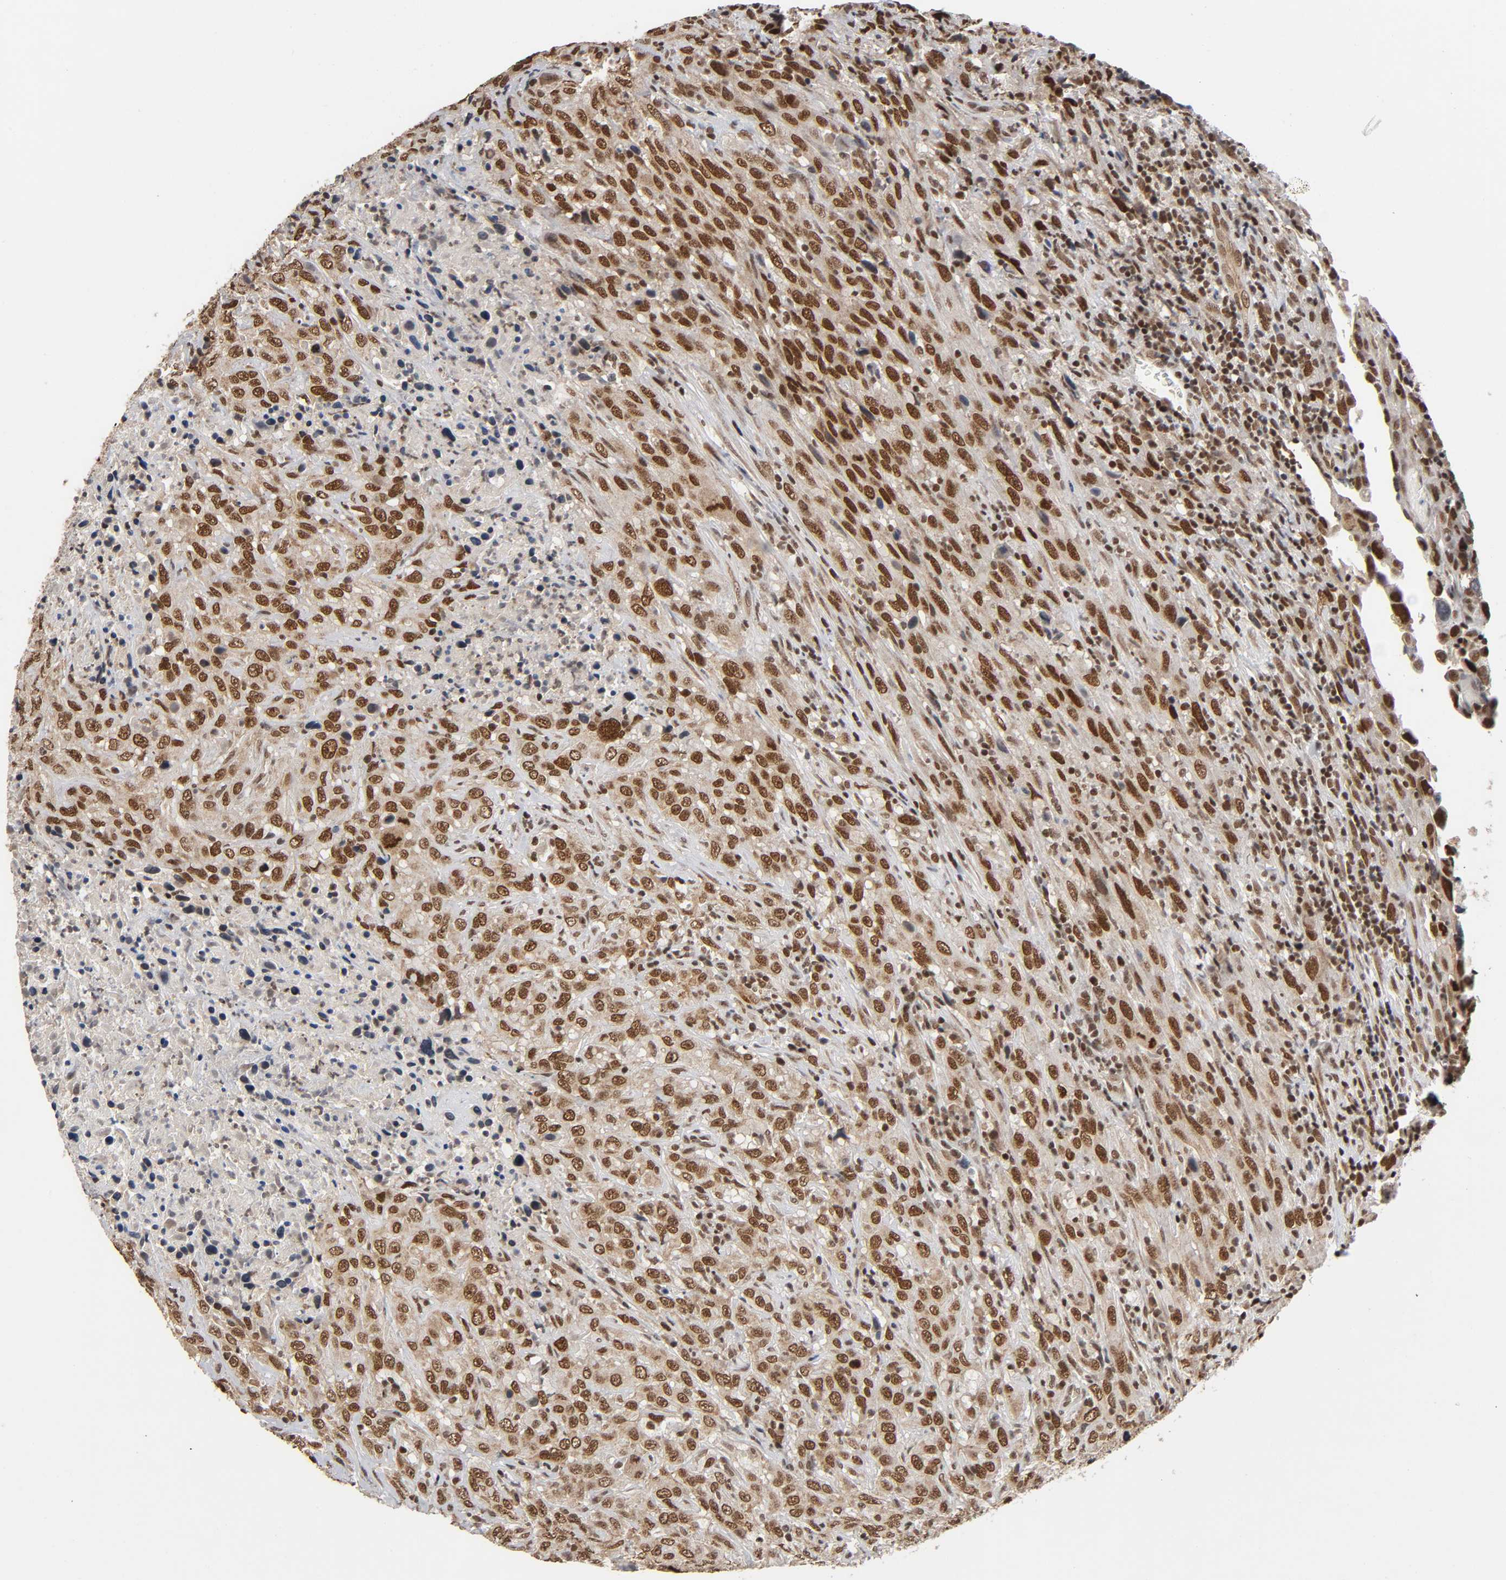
{"staining": {"intensity": "strong", "quantity": ">75%", "location": "cytoplasmic/membranous,nuclear"}, "tissue": "urothelial cancer", "cell_type": "Tumor cells", "image_type": "cancer", "snomed": [{"axis": "morphology", "description": "Urothelial carcinoma, High grade"}, {"axis": "topography", "description": "Urinary bladder"}], "caption": "Tumor cells display high levels of strong cytoplasmic/membranous and nuclear staining in about >75% of cells in urothelial cancer.", "gene": "ZNF384", "patient": {"sex": "male", "age": 61}}